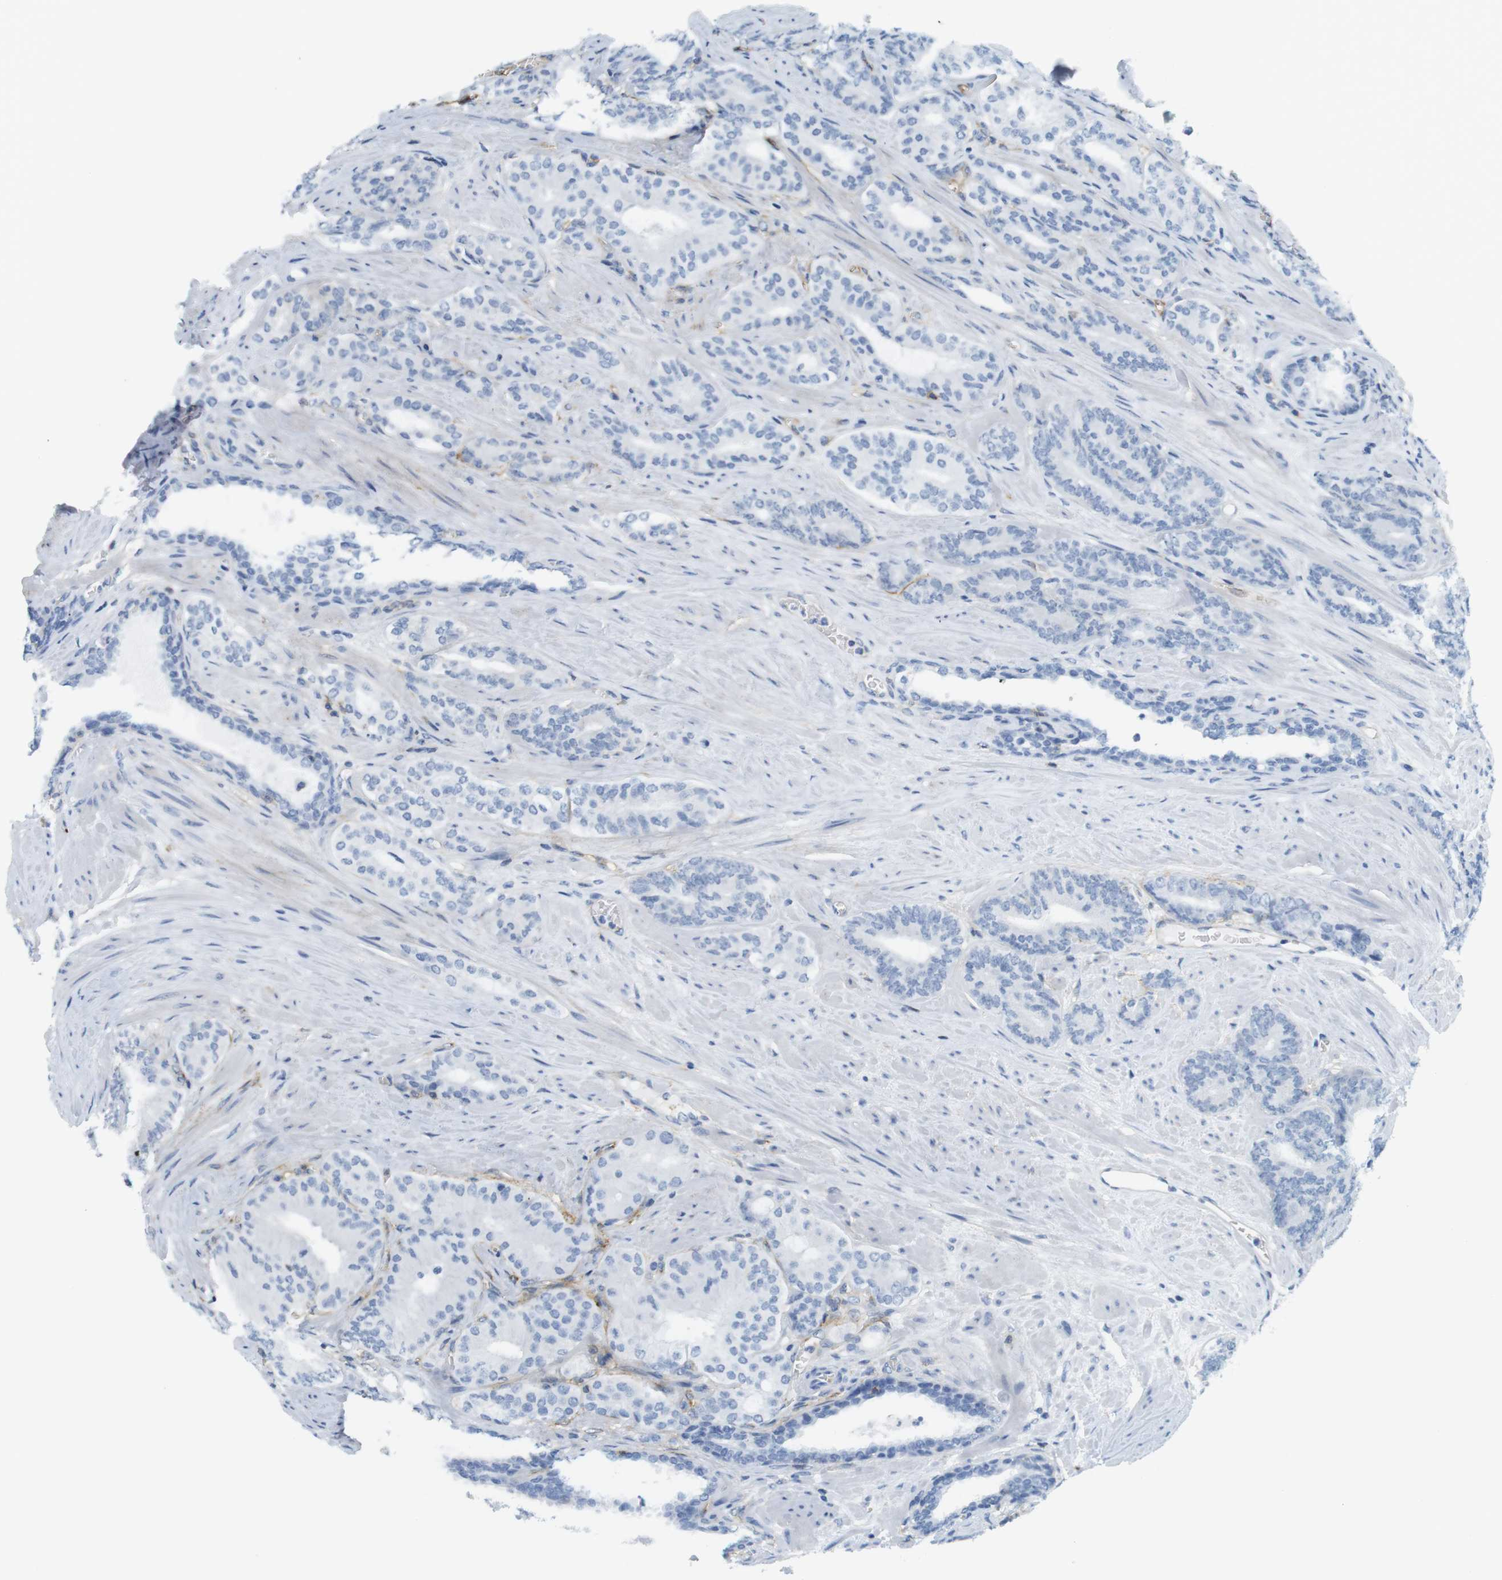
{"staining": {"intensity": "negative", "quantity": "none", "location": "none"}, "tissue": "prostate cancer", "cell_type": "Tumor cells", "image_type": "cancer", "snomed": [{"axis": "morphology", "description": "Adenocarcinoma, Low grade"}, {"axis": "topography", "description": "Prostate"}], "caption": "The immunohistochemistry (IHC) photomicrograph has no significant staining in tumor cells of adenocarcinoma (low-grade) (prostate) tissue. (DAB immunohistochemistry, high magnification).", "gene": "F2R", "patient": {"sex": "male", "age": 63}}